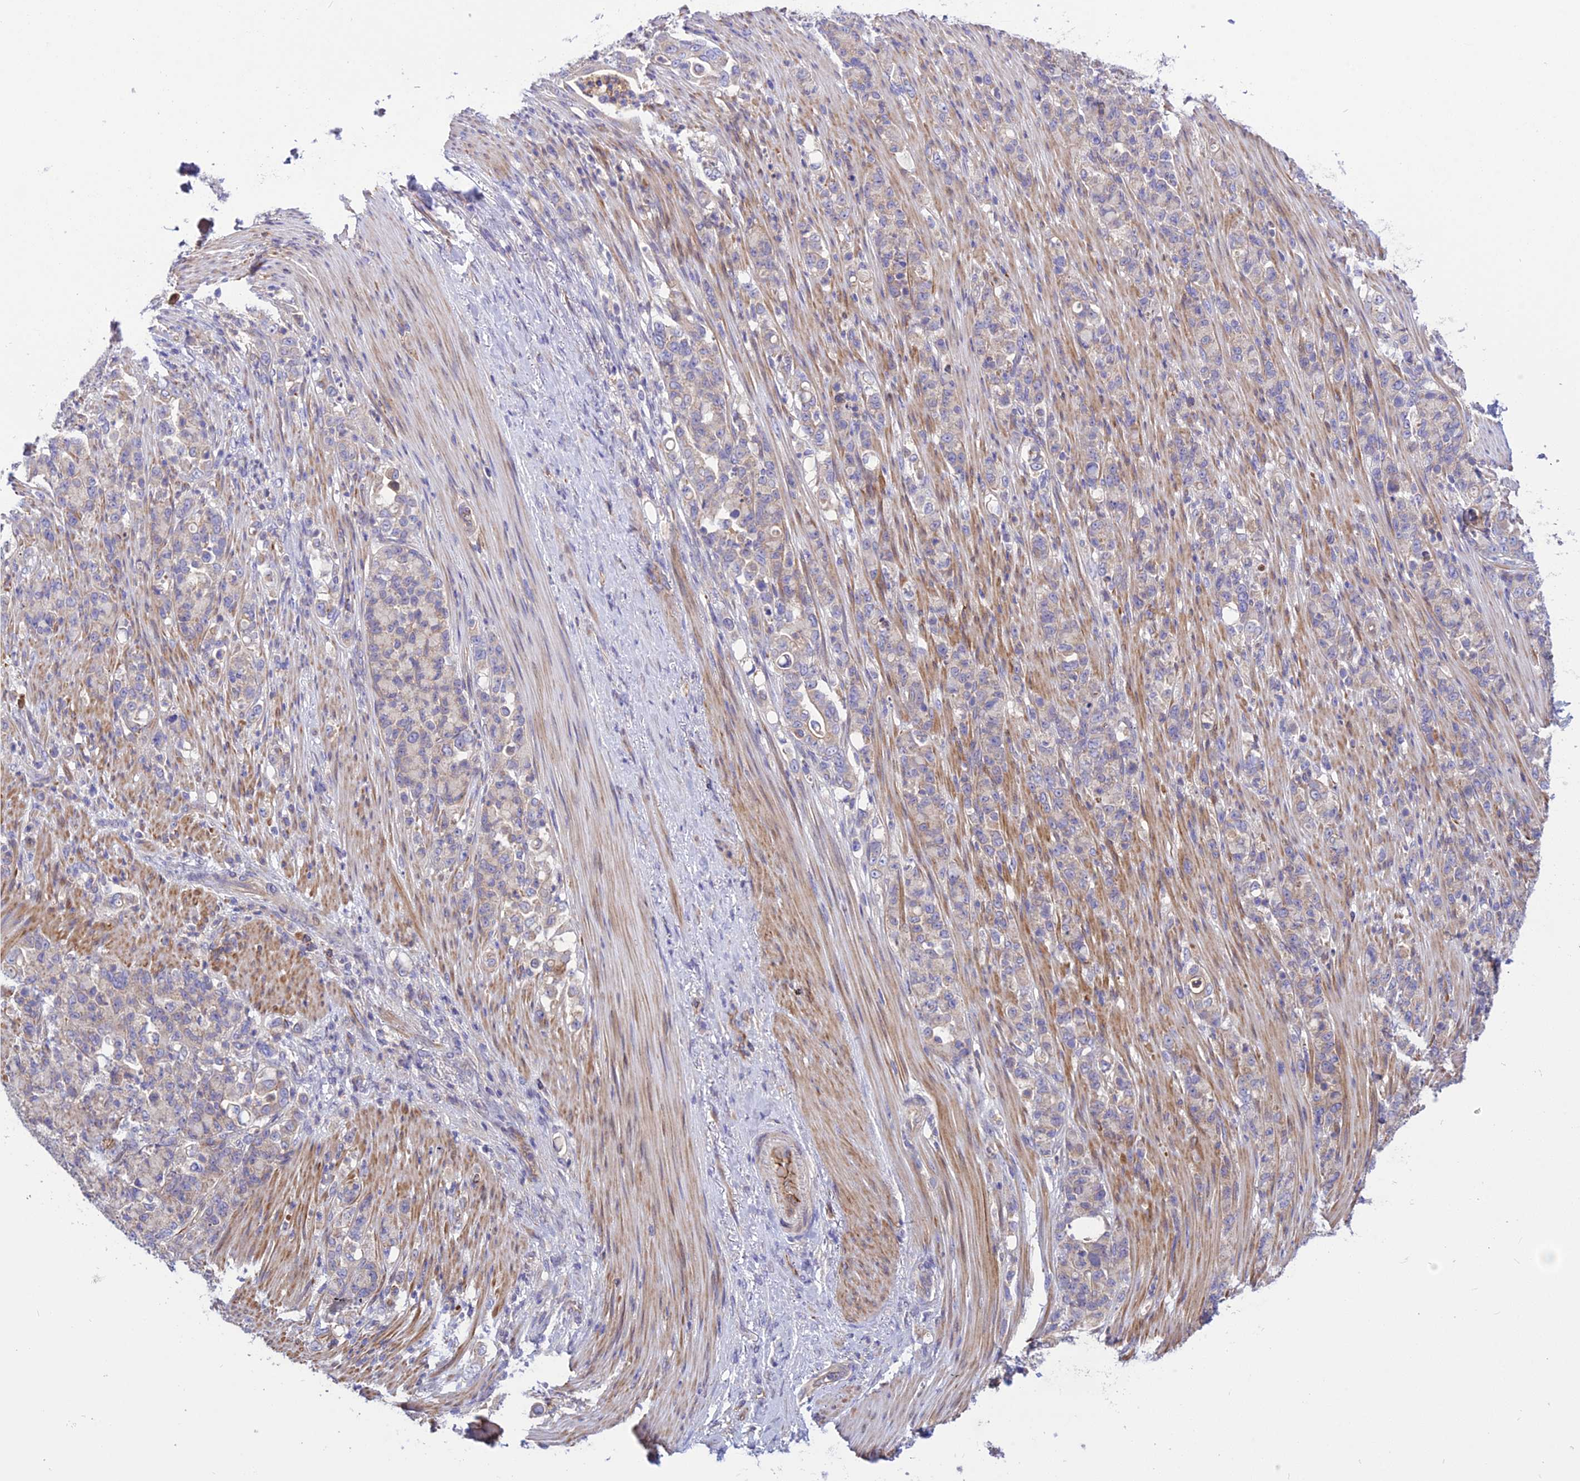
{"staining": {"intensity": "weak", "quantity": "25%-75%", "location": "cytoplasmic/membranous"}, "tissue": "stomach cancer", "cell_type": "Tumor cells", "image_type": "cancer", "snomed": [{"axis": "morphology", "description": "Normal tissue, NOS"}, {"axis": "morphology", "description": "Adenocarcinoma, NOS"}, {"axis": "topography", "description": "Stomach"}], "caption": "This is a micrograph of immunohistochemistry (IHC) staining of adenocarcinoma (stomach), which shows weak staining in the cytoplasmic/membranous of tumor cells.", "gene": "TRIM43B", "patient": {"sex": "female", "age": 79}}